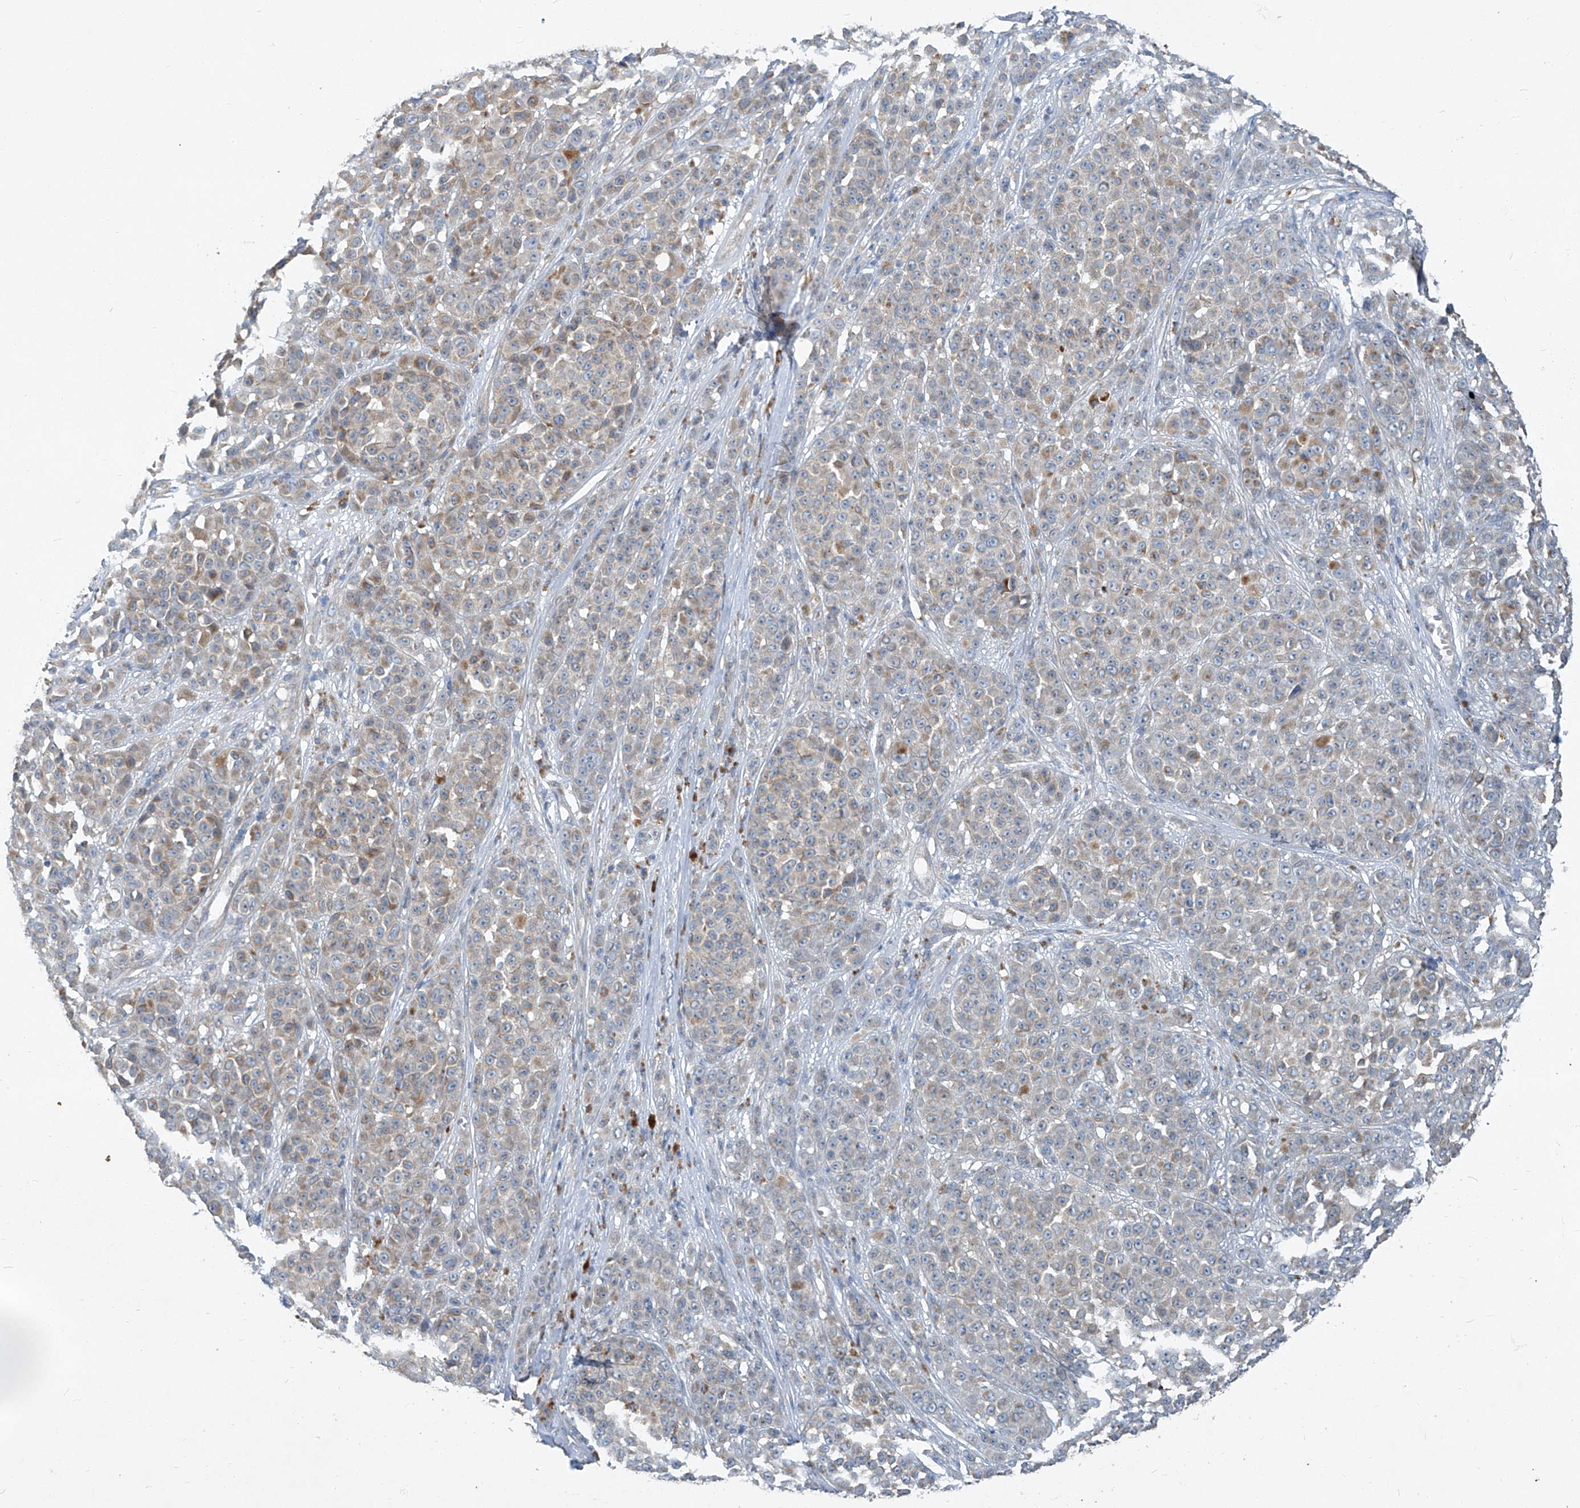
{"staining": {"intensity": "moderate", "quantity": "25%-75%", "location": "cytoplasmic/membranous"}, "tissue": "melanoma", "cell_type": "Tumor cells", "image_type": "cancer", "snomed": [{"axis": "morphology", "description": "Malignant melanoma, NOS"}, {"axis": "topography", "description": "Skin"}], "caption": "Immunohistochemical staining of human malignant melanoma shows medium levels of moderate cytoplasmic/membranous staining in about 25%-75% of tumor cells. (Stains: DAB (3,3'-diaminobenzidine) in brown, nuclei in blue, Microscopy: brightfield microscopy at high magnification).", "gene": "SLC26A11", "patient": {"sex": "female", "age": 94}}